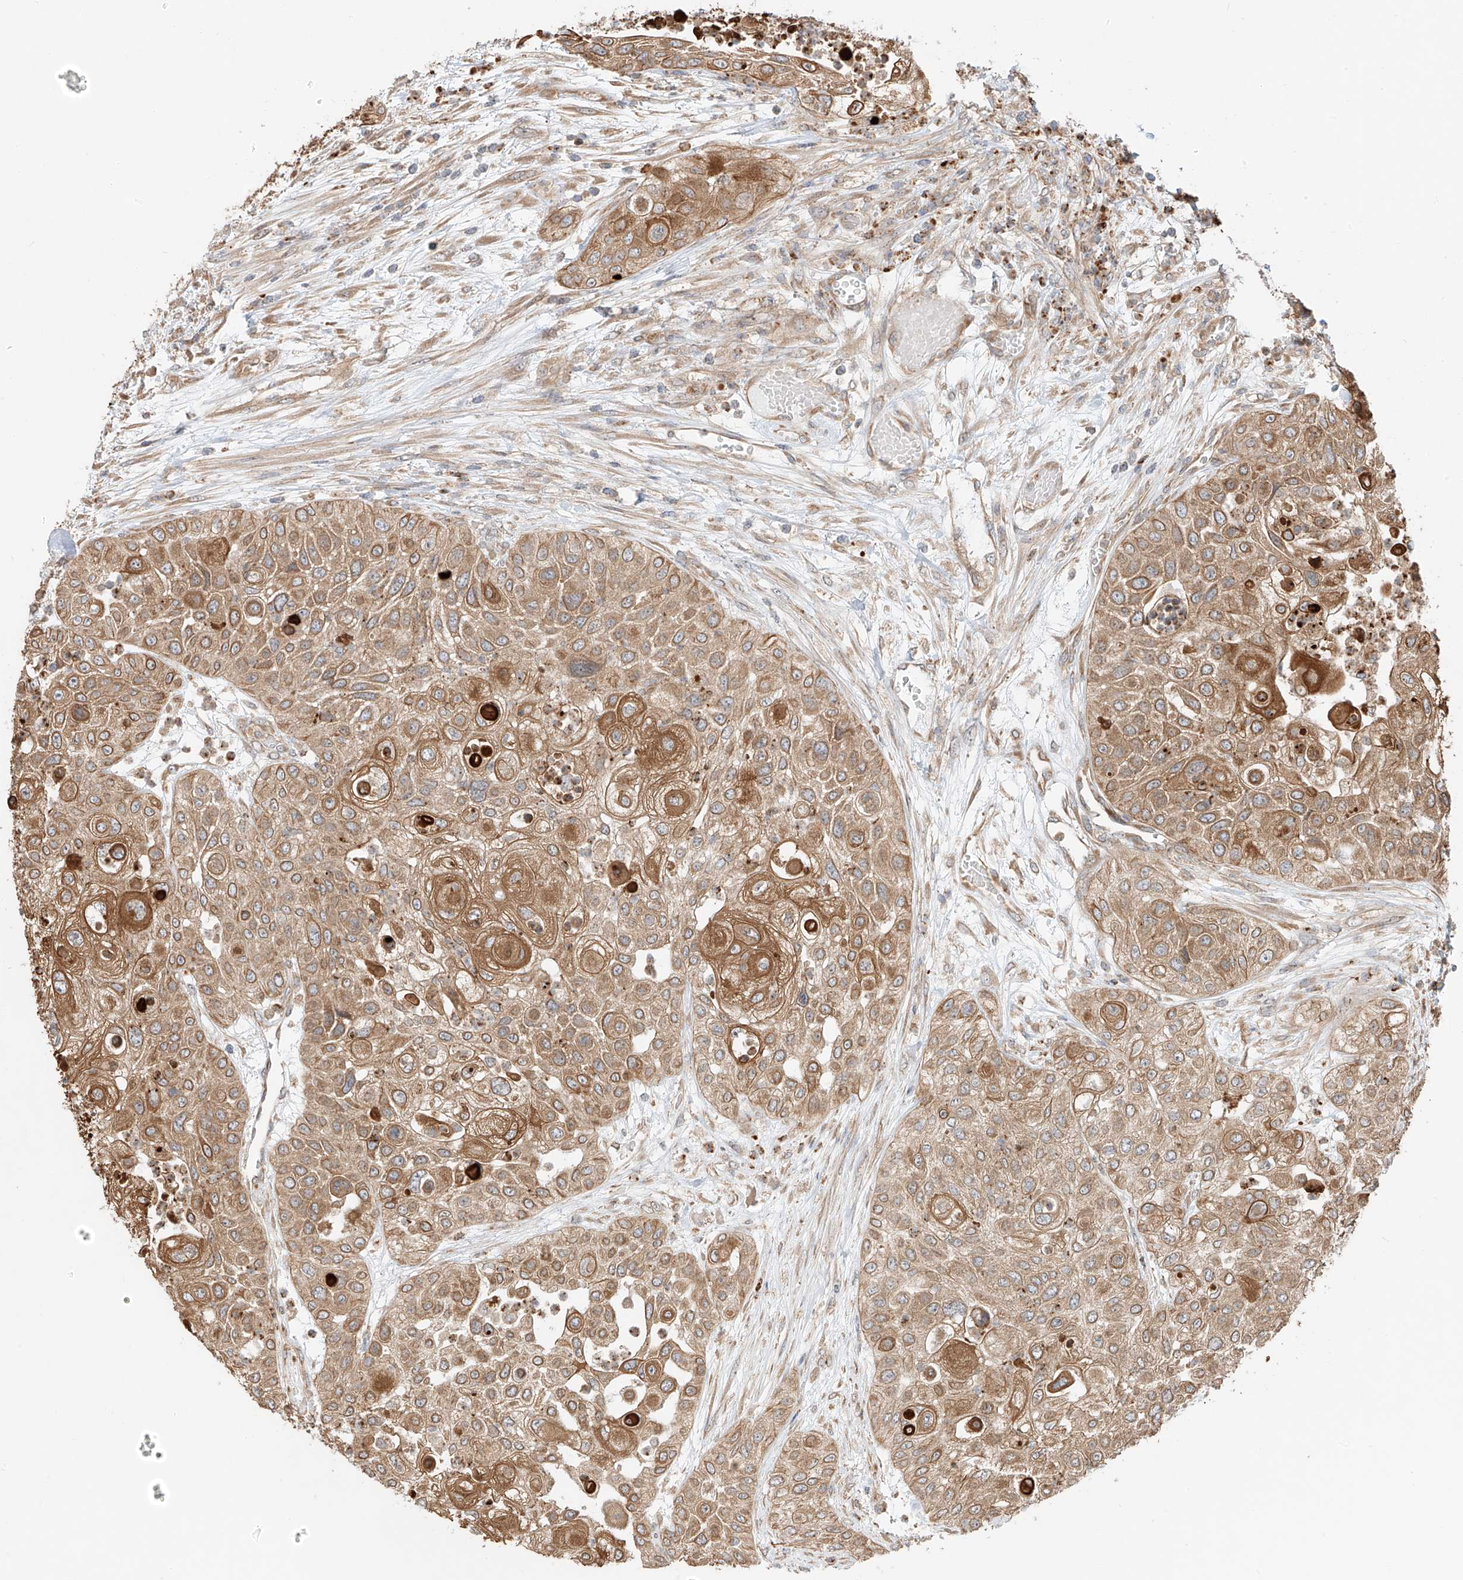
{"staining": {"intensity": "moderate", "quantity": ">75%", "location": "cytoplasmic/membranous"}, "tissue": "urothelial cancer", "cell_type": "Tumor cells", "image_type": "cancer", "snomed": [{"axis": "morphology", "description": "Urothelial carcinoma, High grade"}, {"axis": "topography", "description": "Urinary bladder"}], "caption": "This micrograph shows urothelial cancer stained with immunohistochemistry (IHC) to label a protein in brown. The cytoplasmic/membranous of tumor cells show moderate positivity for the protein. Nuclei are counter-stained blue.", "gene": "CEP162", "patient": {"sex": "female", "age": 79}}